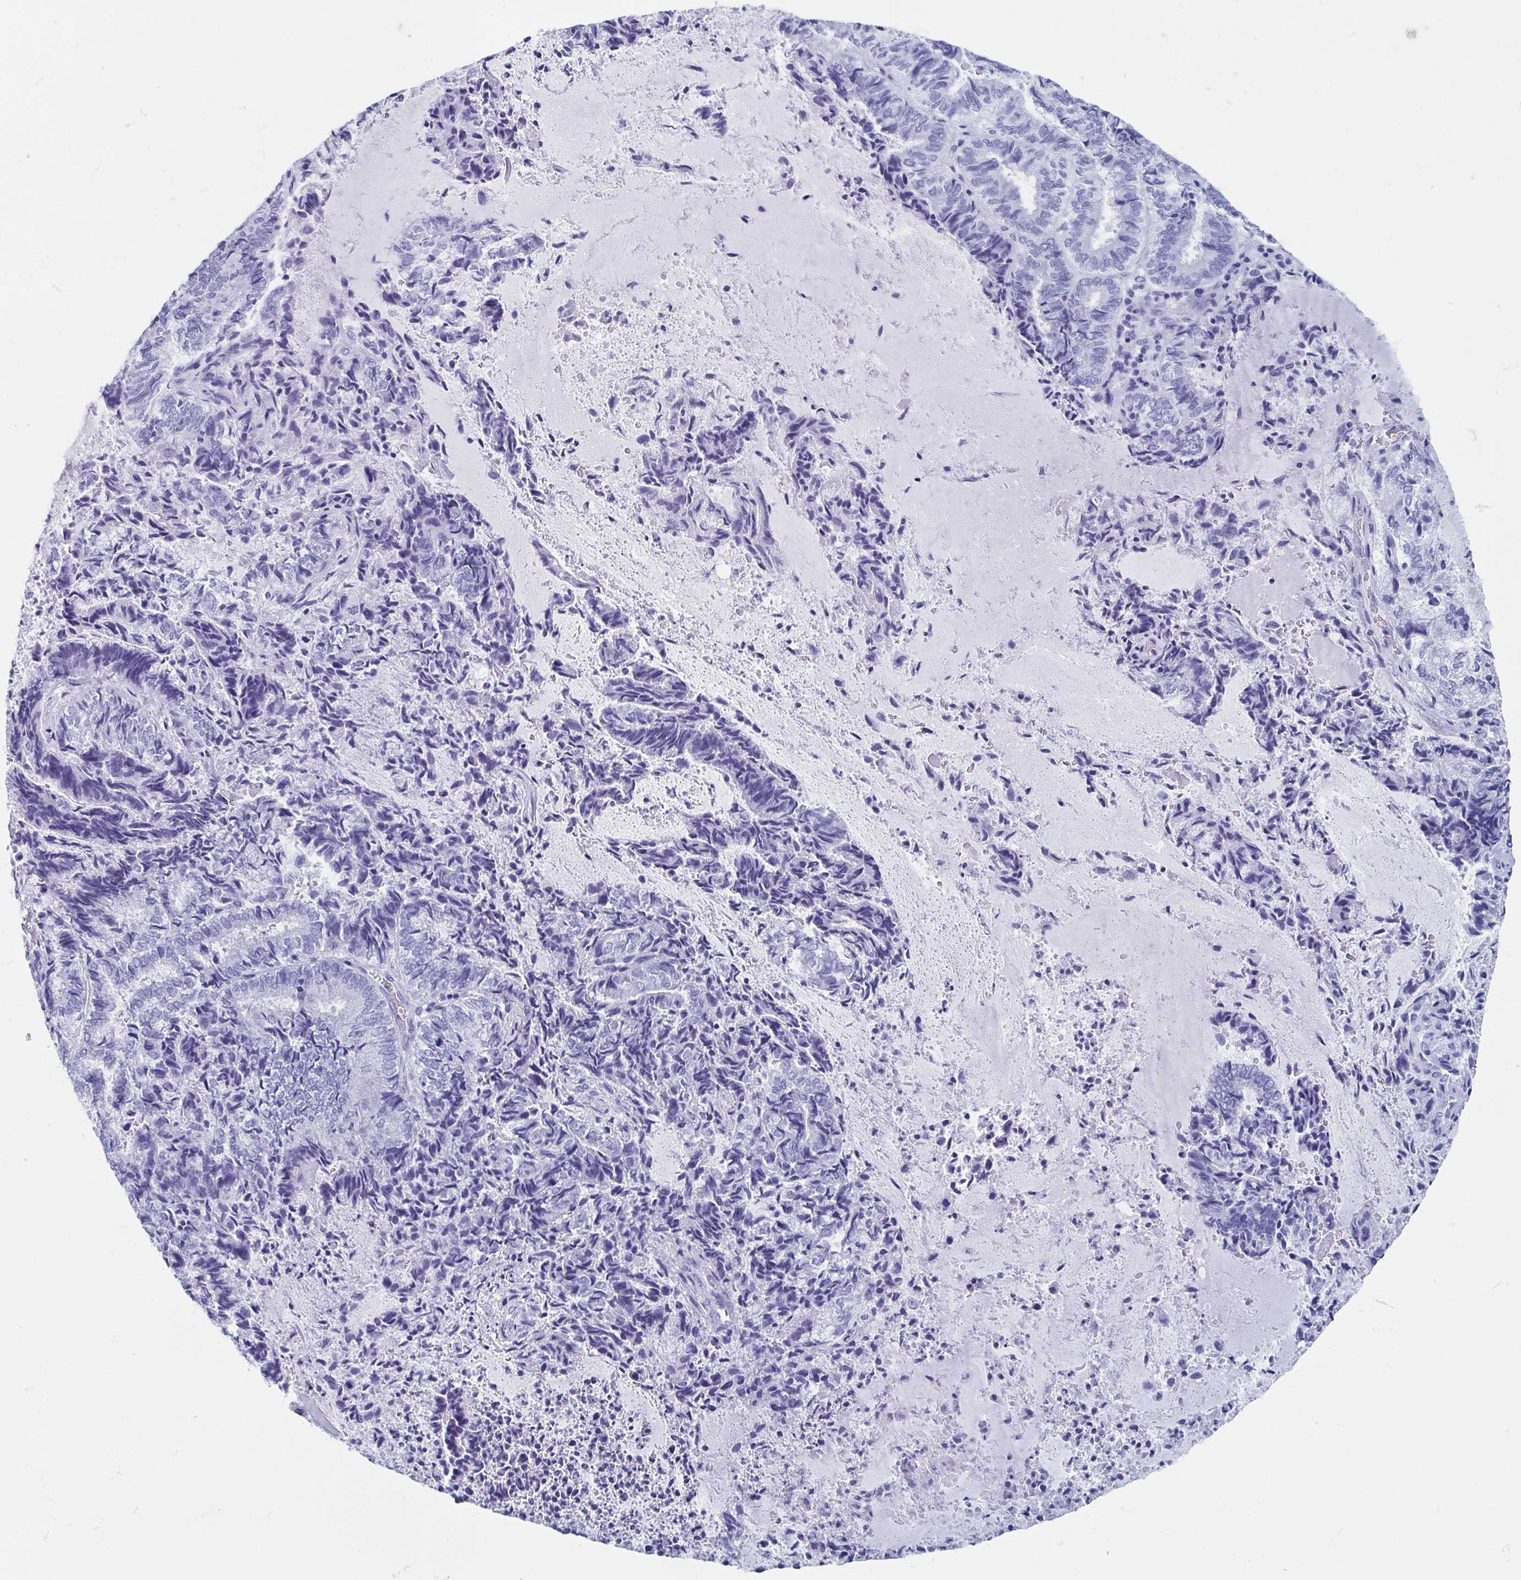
{"staining": {"intensity": "negative", "quantity": "none", "location": "none"}, "tissue": "endometrial cancer", "cell_type": "Tumor cells", "image_type": "cancer", "snomed": [{"axis": "morphology", "description": "Adenocarcinoma, NOS"}, {"axis": "topography", "description": "Endometrium"}], "caption": "Endometrial cancer (adenocarcinoma) was stained to show a protein in brown. There is no significant expression in tumor cells. The staining was performed using DAB (3,3'-diaminobenzidine) to visualize the protein expression in brown, while the nuclei were stained in blue with hematoxylin (Magnification: 20x).", "gene": "HDGFL1", "patient": {"sex": "female", "age": 80}}